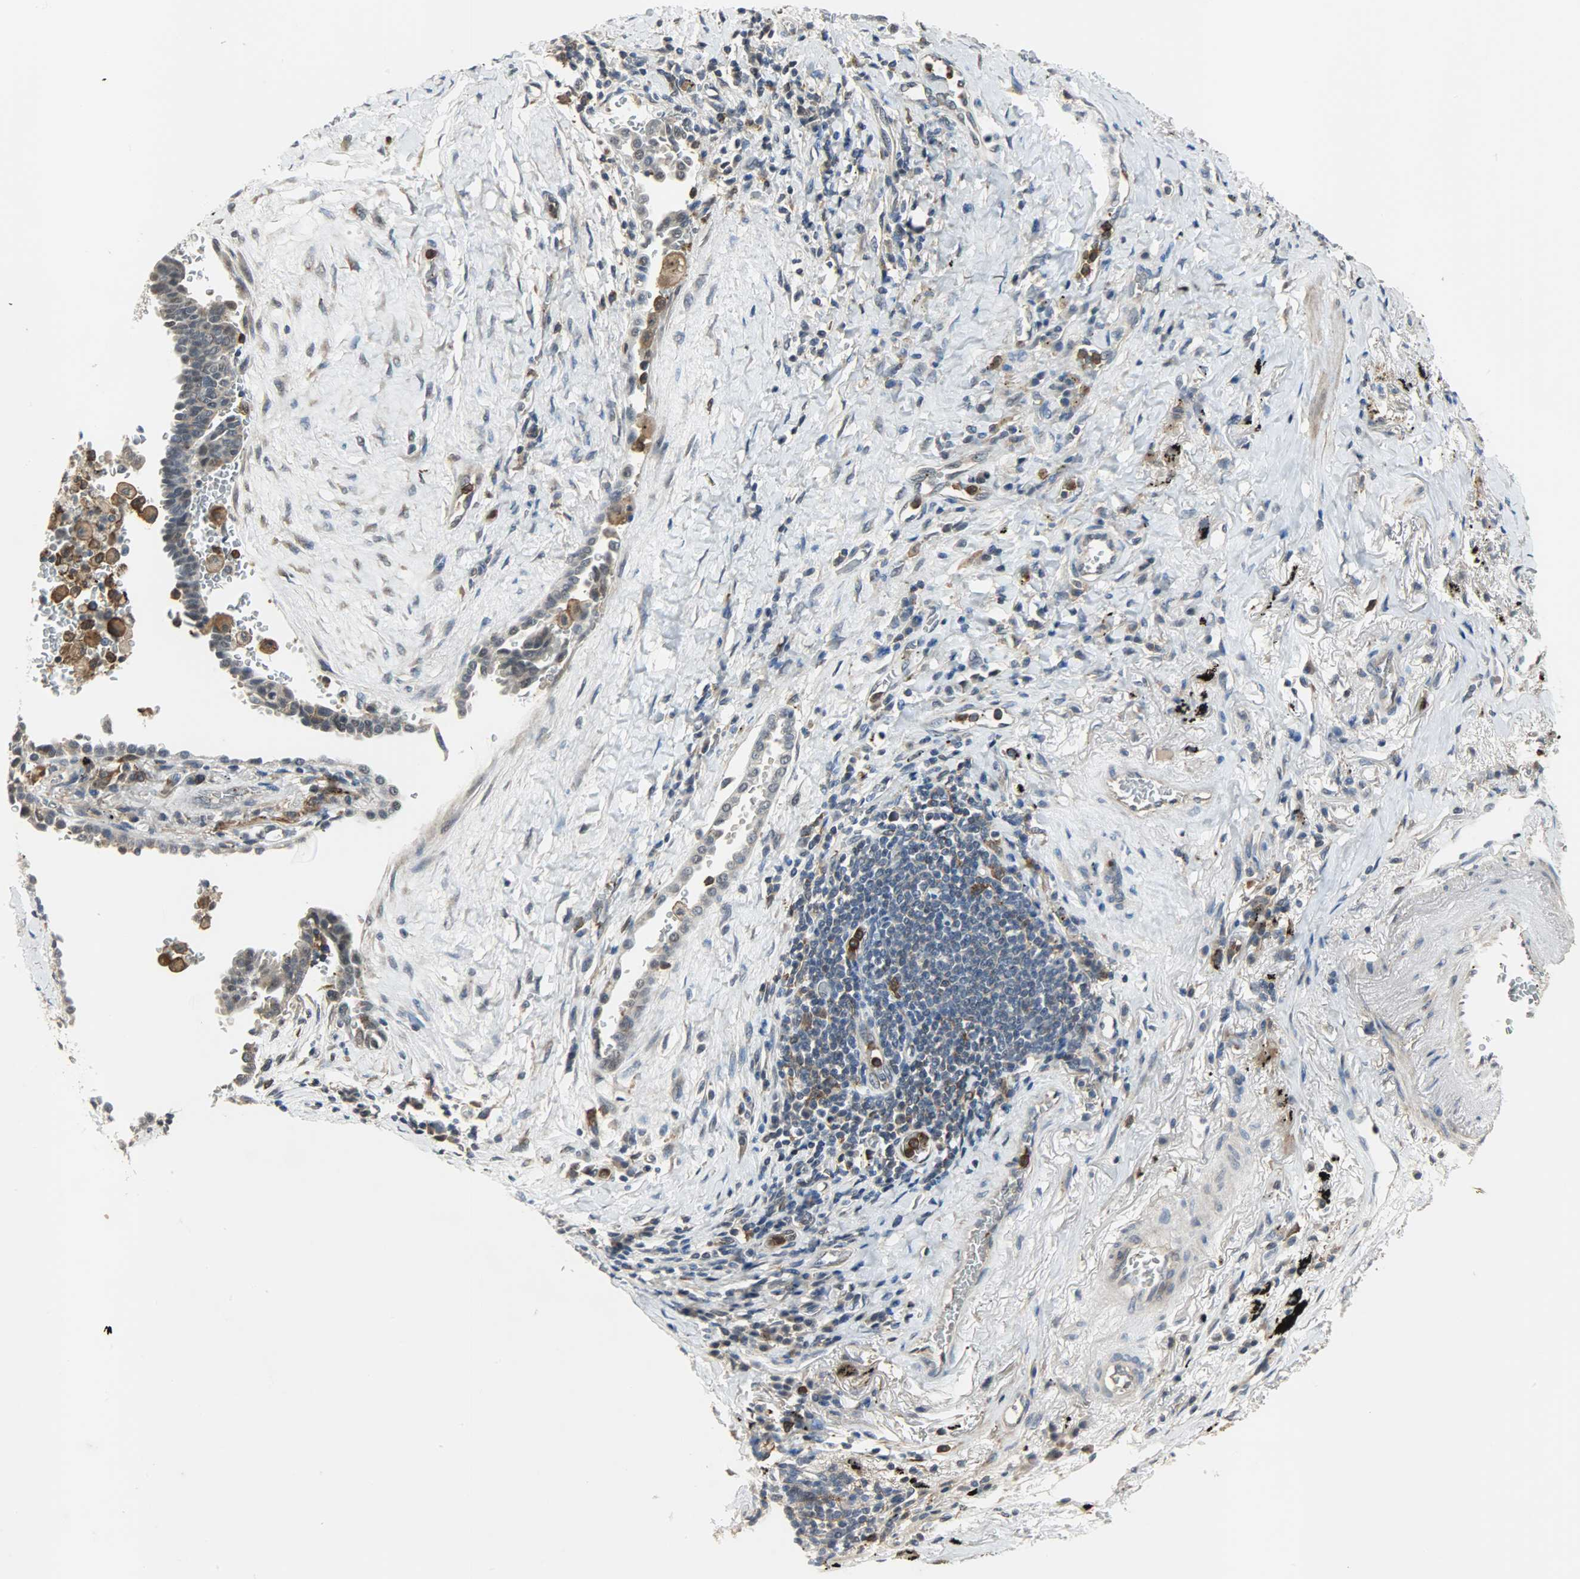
{"staining": {"intensity": "negative", "quantity": "none", "location": "none"}, "tissue": "lung cancer", "cell_type": "Tumor cells", "image_type": "cancer", "snomed": [{"axis": "morphology", "description": "Adenocarcinoma, NOS"}, {"axis": "topography", "description": "Lung"}], "caption": "Human lung adenocarcinoma stained for a protein using IHC exhibits no staining in tumor cells.", "gene": "SKAP2", "patient": {"sex": "female", "age": 64}}